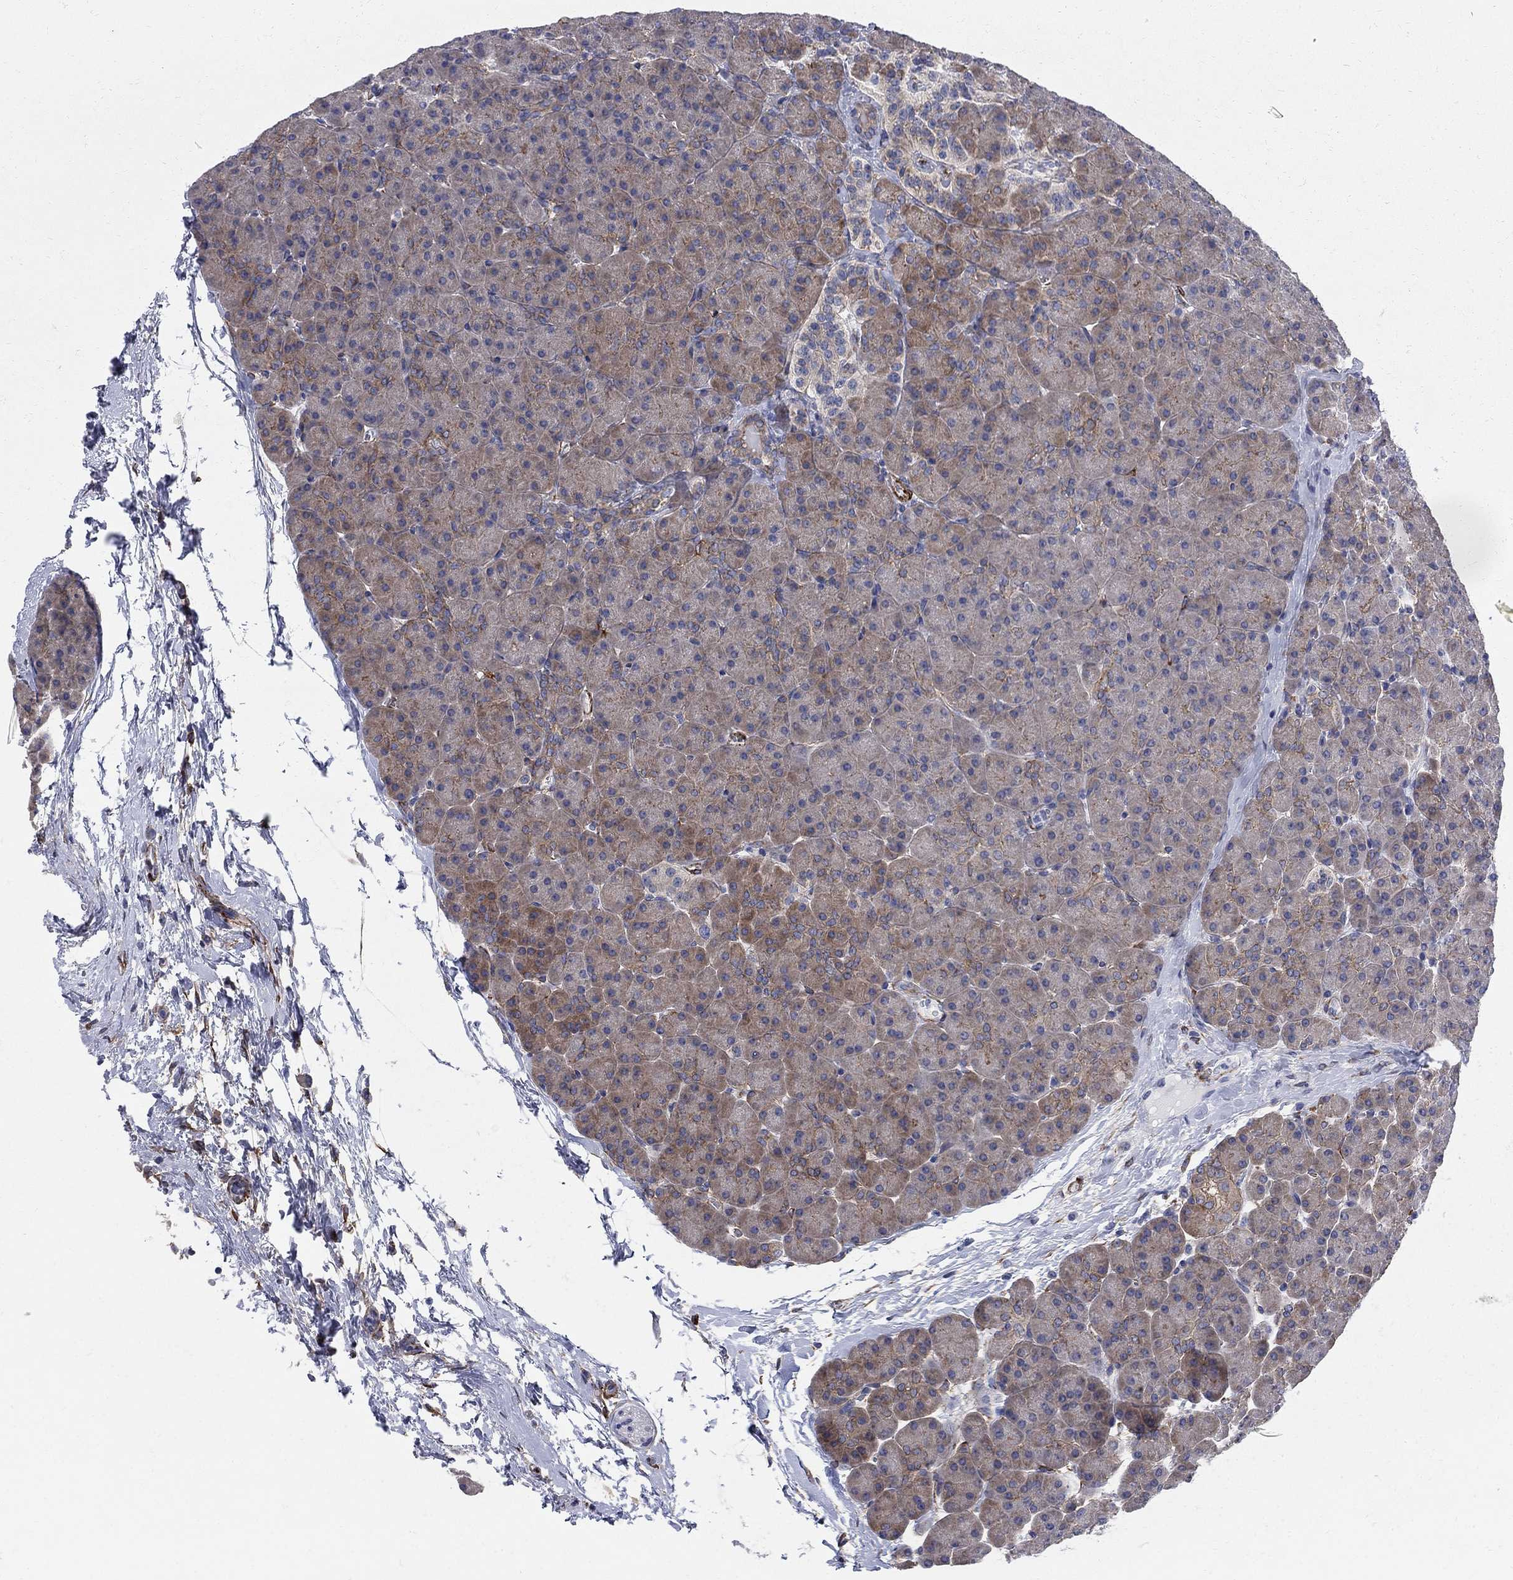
{"staining": {"intensity": "moderate", "quantity": "<25%", "location": "cytoplasmic/membranous"}, "tissue": "pancreas", "cell_type": "Exocrine glandular cells", "image_type": "normal", "snomed": [{"axis": "morphology", "description": "Normal tissue, NOS"}, {"axis": "topography", "description": "Pancreas"}], "caption": "Unremarkable pancreas shows moderate cytoplasmic/membranous positivity in approximately <25% of exocrine glandular cells.", "gene": "SEPTIN8", "patient": {"sex": "female", "age": 44}}